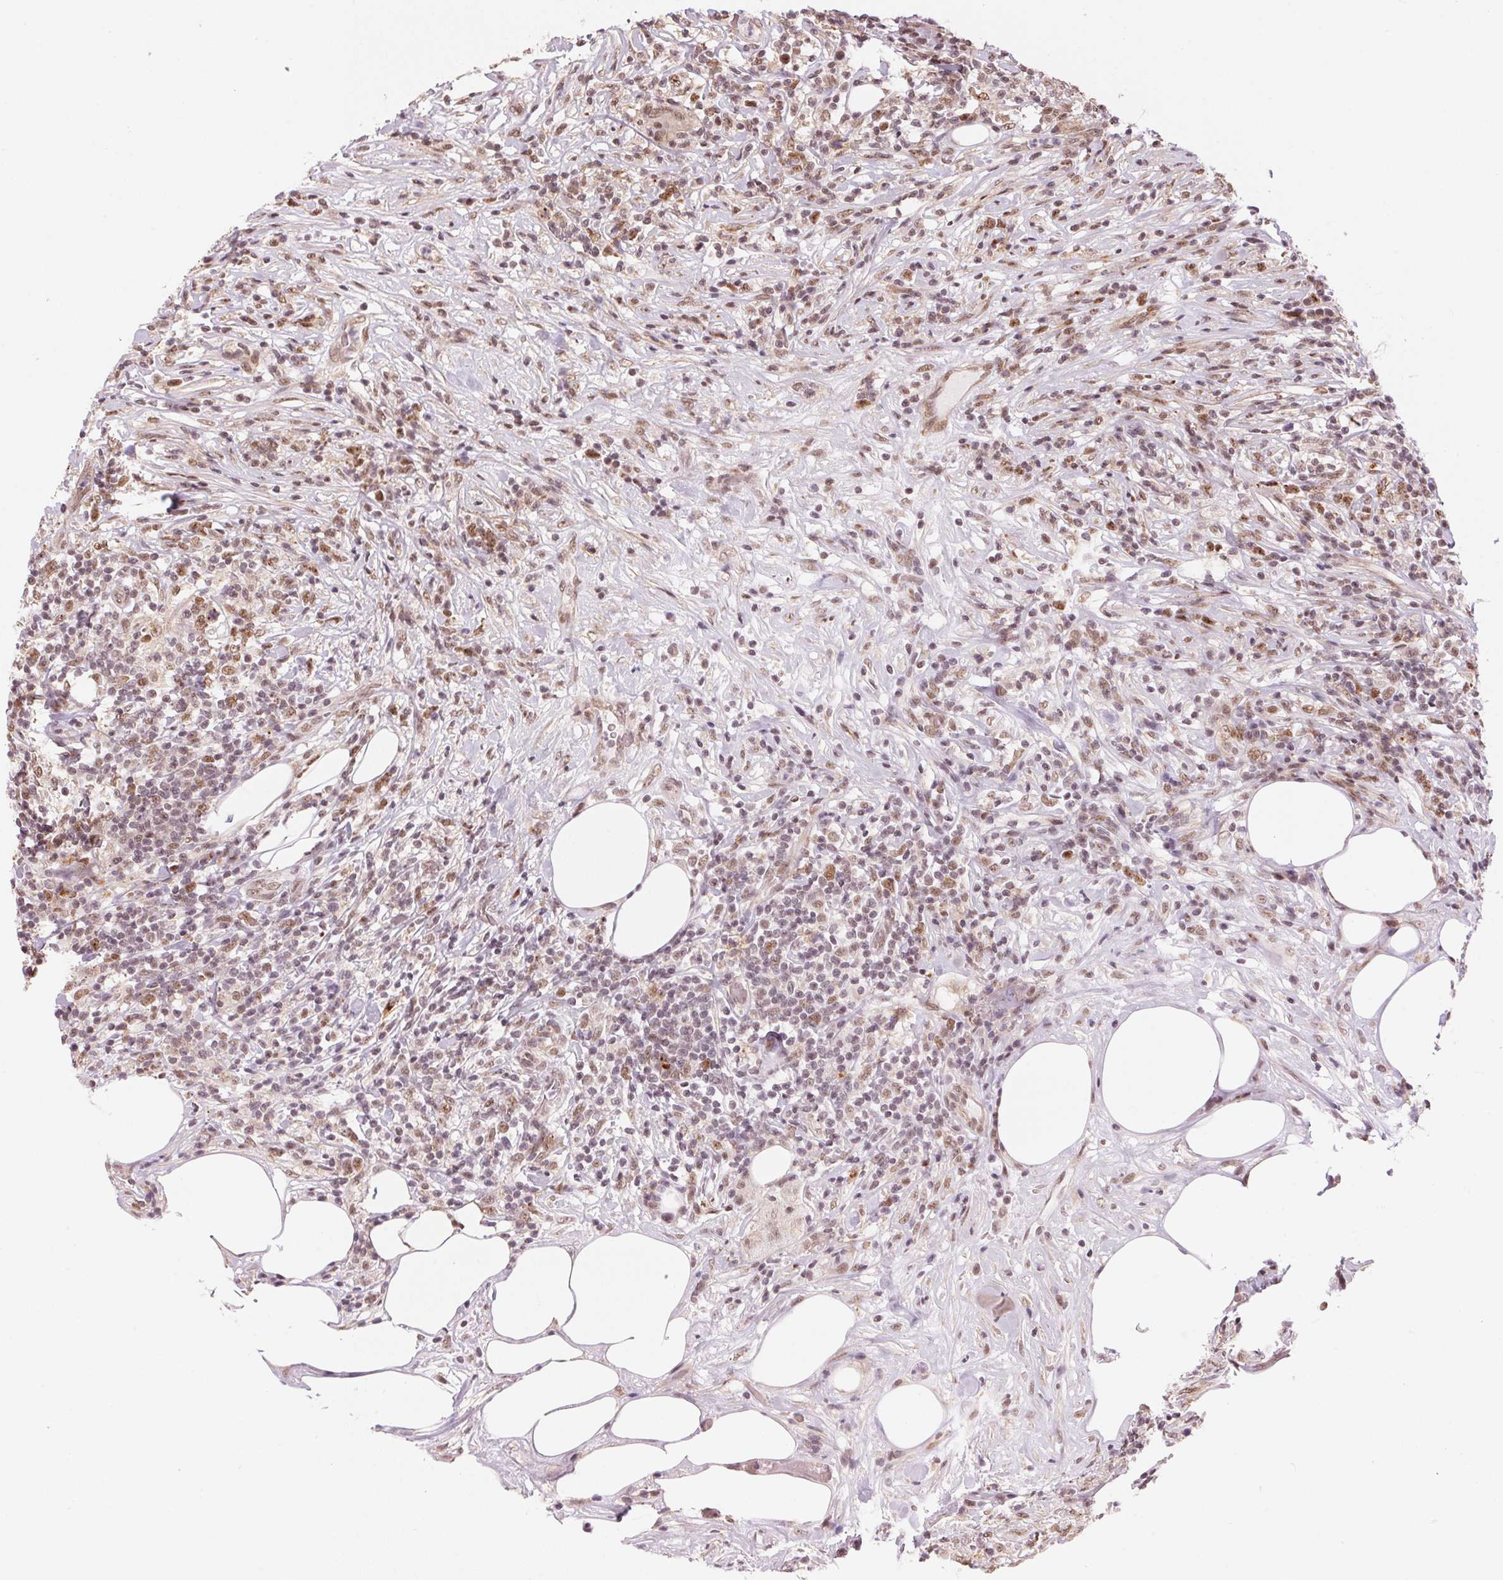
{"staining": {"intensity": "weak", "quantity": "25%-75%", "location": "nuclear"}, "tissue": "lymphoma", "cell_type": "Tumor cells", "image_type": "cancer", "snomed": [{"axis": "morphology", "description": "Malignant lymphoma, non-Hodgkin's type, High grade"}, {"axis": "topography", "description": "Lymph node"}], "caption": "Immunohistochemical staining of high-grade malignant lymphoma, non-Hodgkin's type demonstrates weak nuclear protein positivity in about 25%-75% of tumor cells. Nuclei are stained in blue.", "gene": "HNRNPDL", "patient": {"sex": "female", "age": 84}}